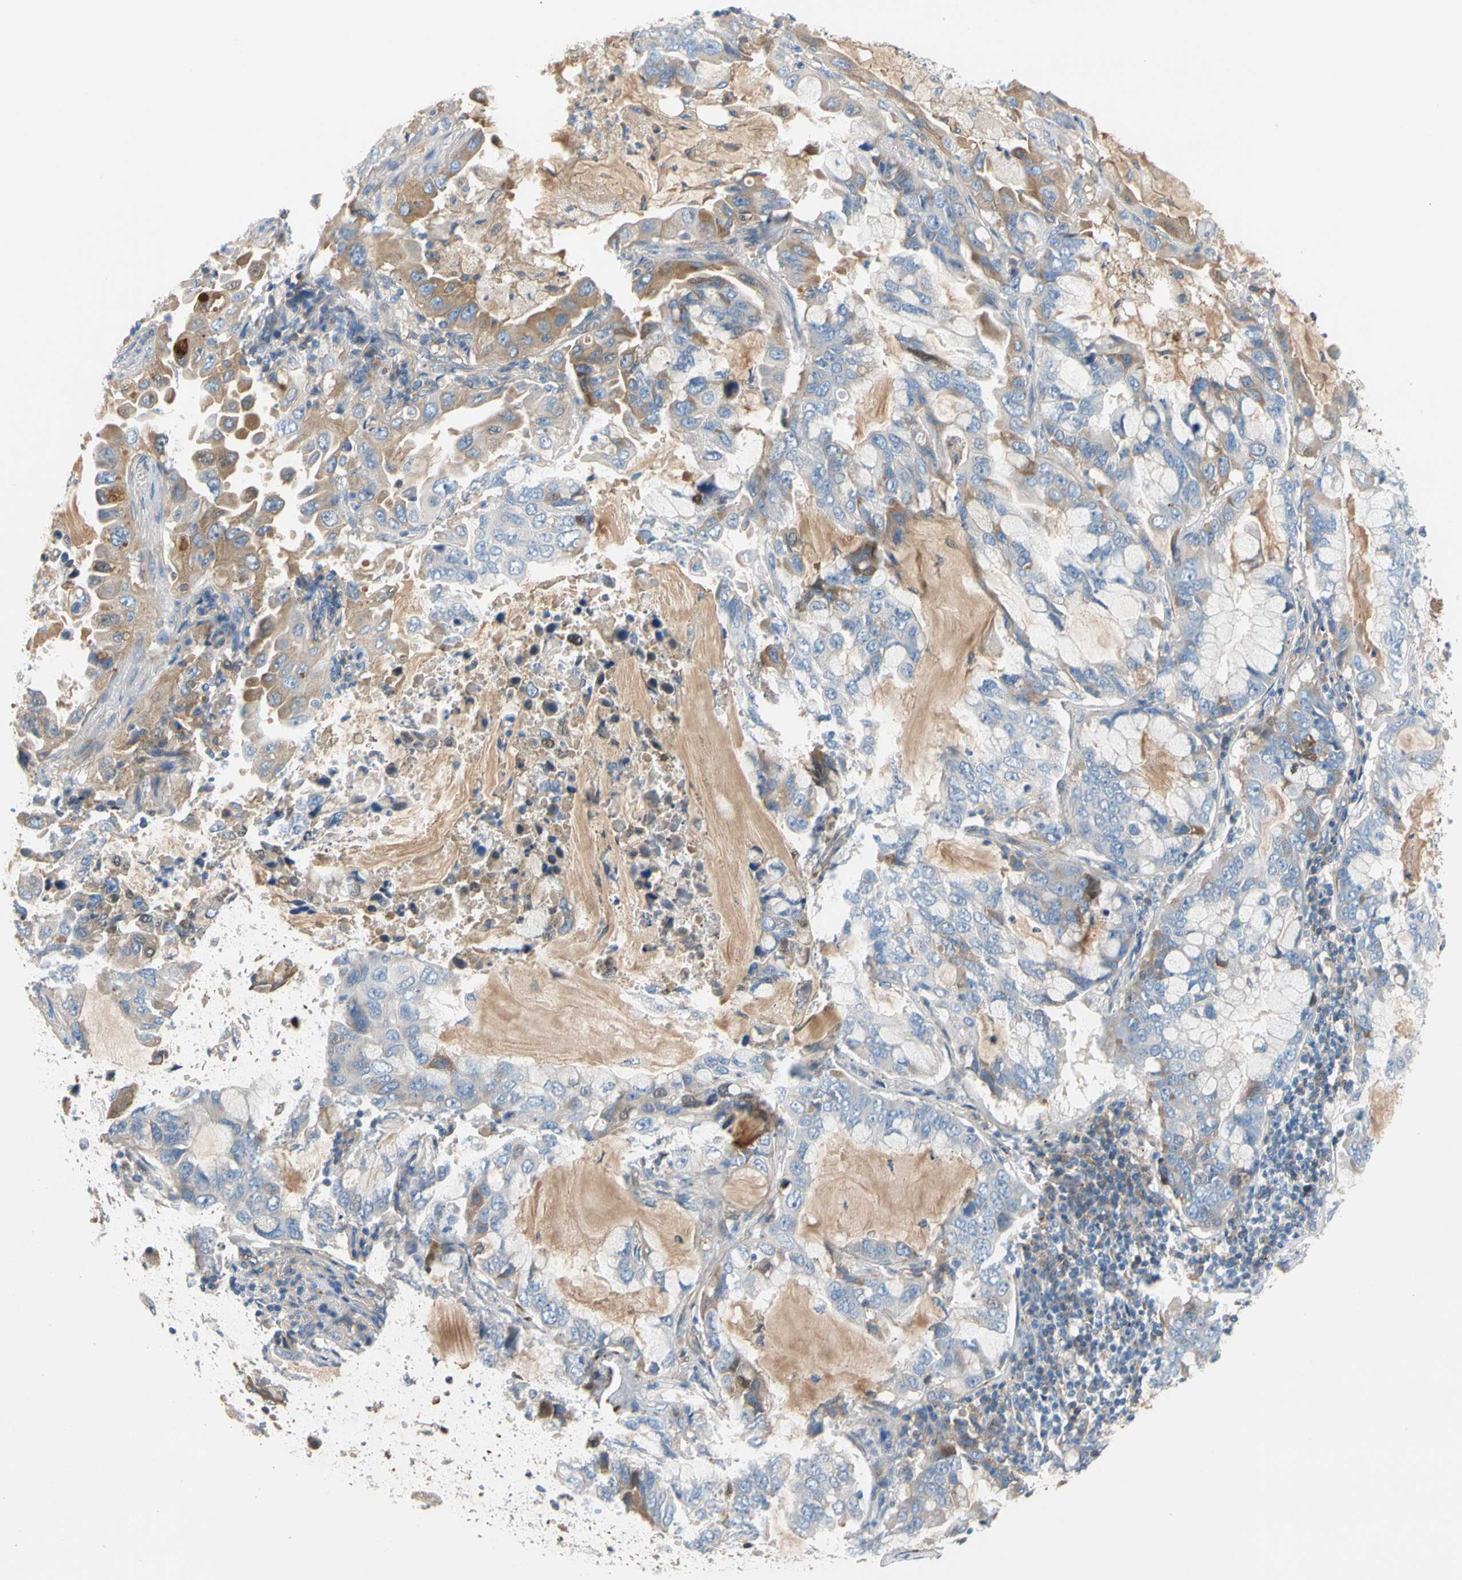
{"staining": {"intensity": "negative", "quantity": "none", "location": "none"}, "tissue": "lung cancer", "cell_type": "Tumor cells", "image_type": "cancer", "snomed": [{"axis": "morphology", "description": "Adenocarcinoma, NOS"}, {"axis": "topography", "description": "Lung"}], "caption": "This photomicrograph is of lung cancer stained with immunohistochemistry (IHC) to label a protein in brown with the nuclei are counter-stained blue. There is no expression in tumor cells.", "gene": "ENTREP3", "patient": {"sex": "male", "age": 64}}